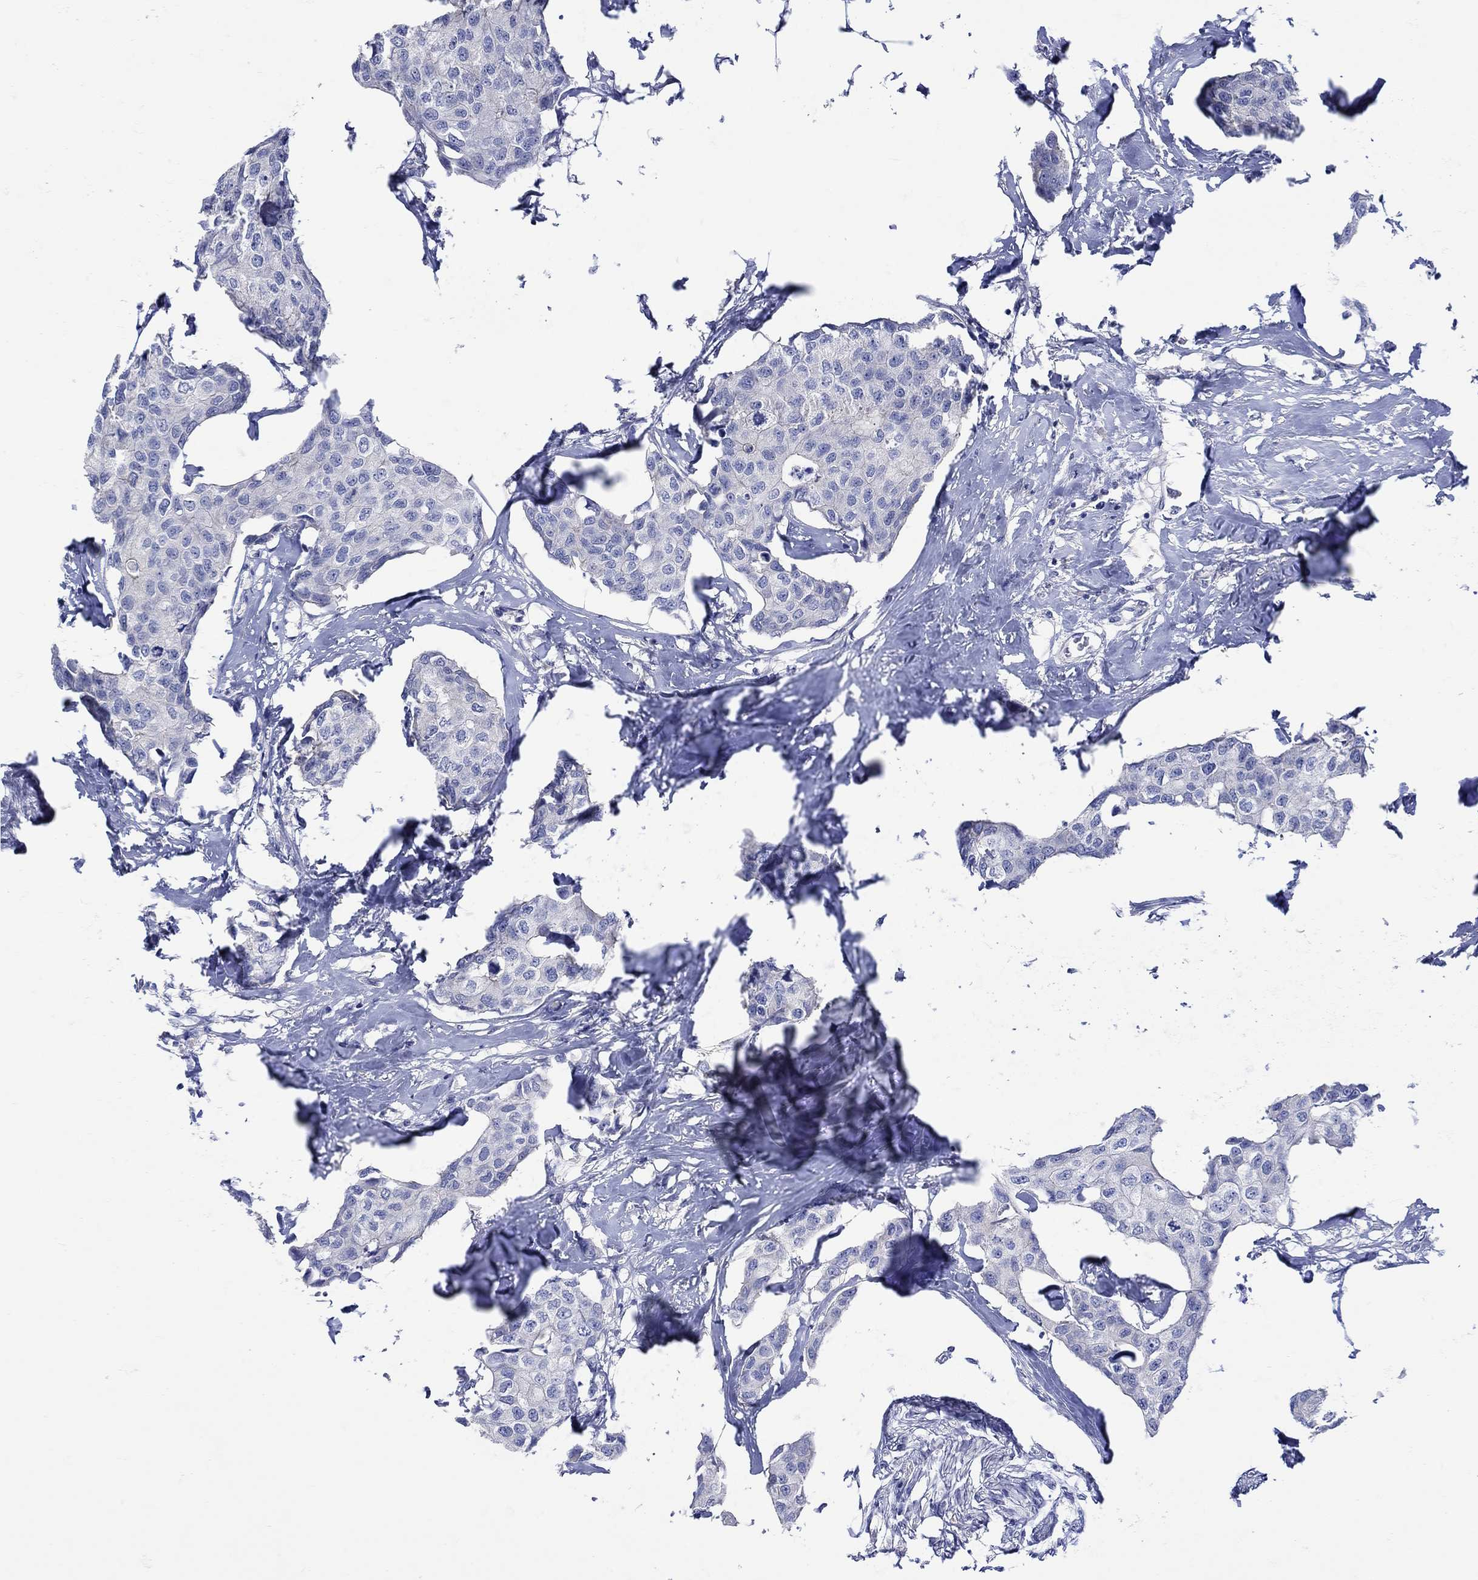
{"staining": {"intensity": "negative", "quantity": "none", "location": "none"}, "tissue": "breast cancer", "cell_type": "Tumor cells", "image_type": "cancer", "snomed": [{"axis": "morphology", "description": "Duct carcinoma"}, {"axis": "topography", "description": "Breast"}], "caption": "Breast intraductal carcinoma stained for a protein using immunohistochemistry demonstrates no expression tumor cells.", "gene": "MSI1", "patient": {"sex": "female", "age": 80}}